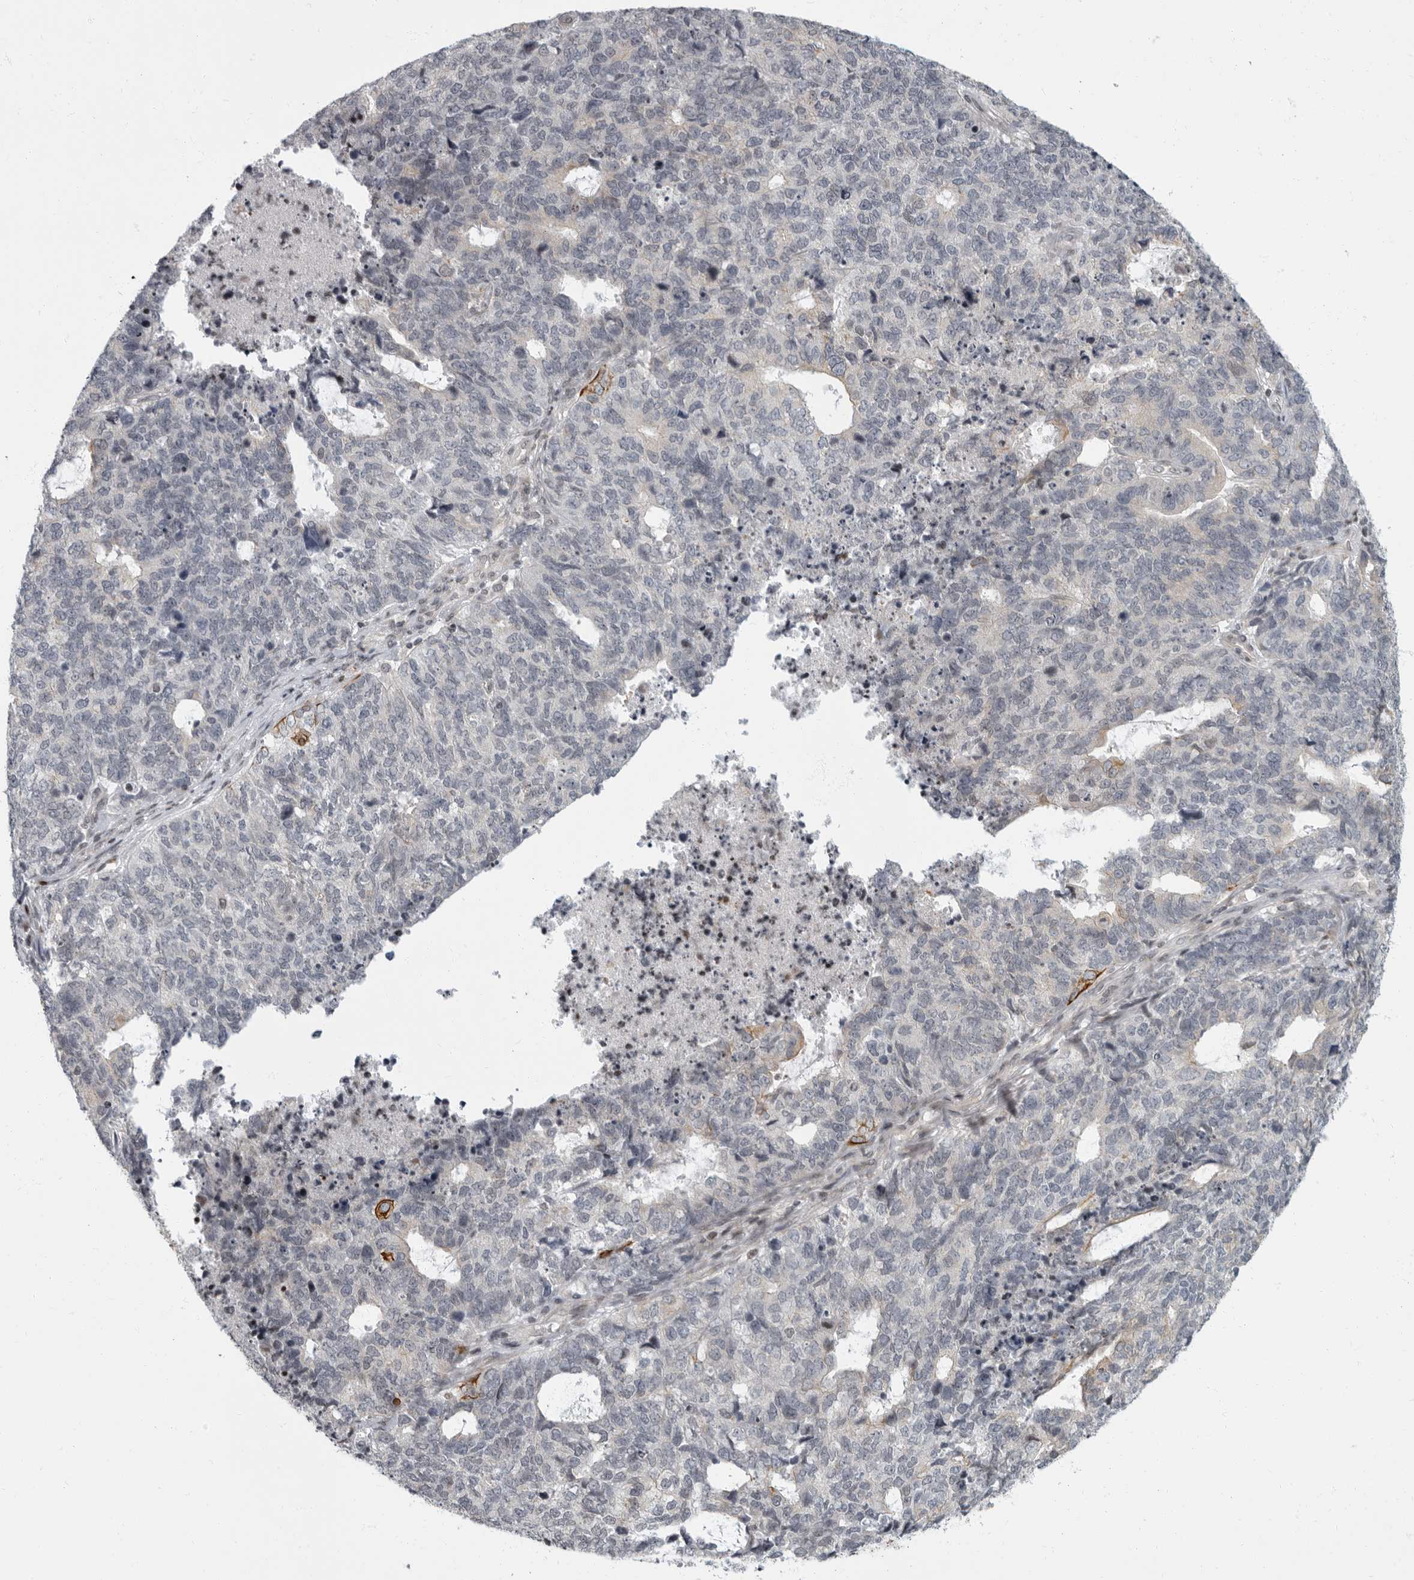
{"staining": {"intensity": "moderate", "quantity": "<25%", "location": "cytoplasmic/membranous"}, "tissue": "cervical cancer", "cell_type": "Tumor cells", "image_type": "cancer", "snomed": [{"axis": "morphology", "description": "Squamous cell carcinoma, NOS"}, {"axis": "topography", "description": "Cervix"}], "caption": "Immunohistochemical staining of cervical squamous cell carcinoma displays low levels of moderate cytoplasmic/membranous protein staining in approximately <25% of tumor cells. The staining was performed using DAB, with brown indicating positive protein expression. Nuclei are stained blue with hematoxylin.", "gene": "EVI5", "patient": {"sex": "female", "age": 63}}